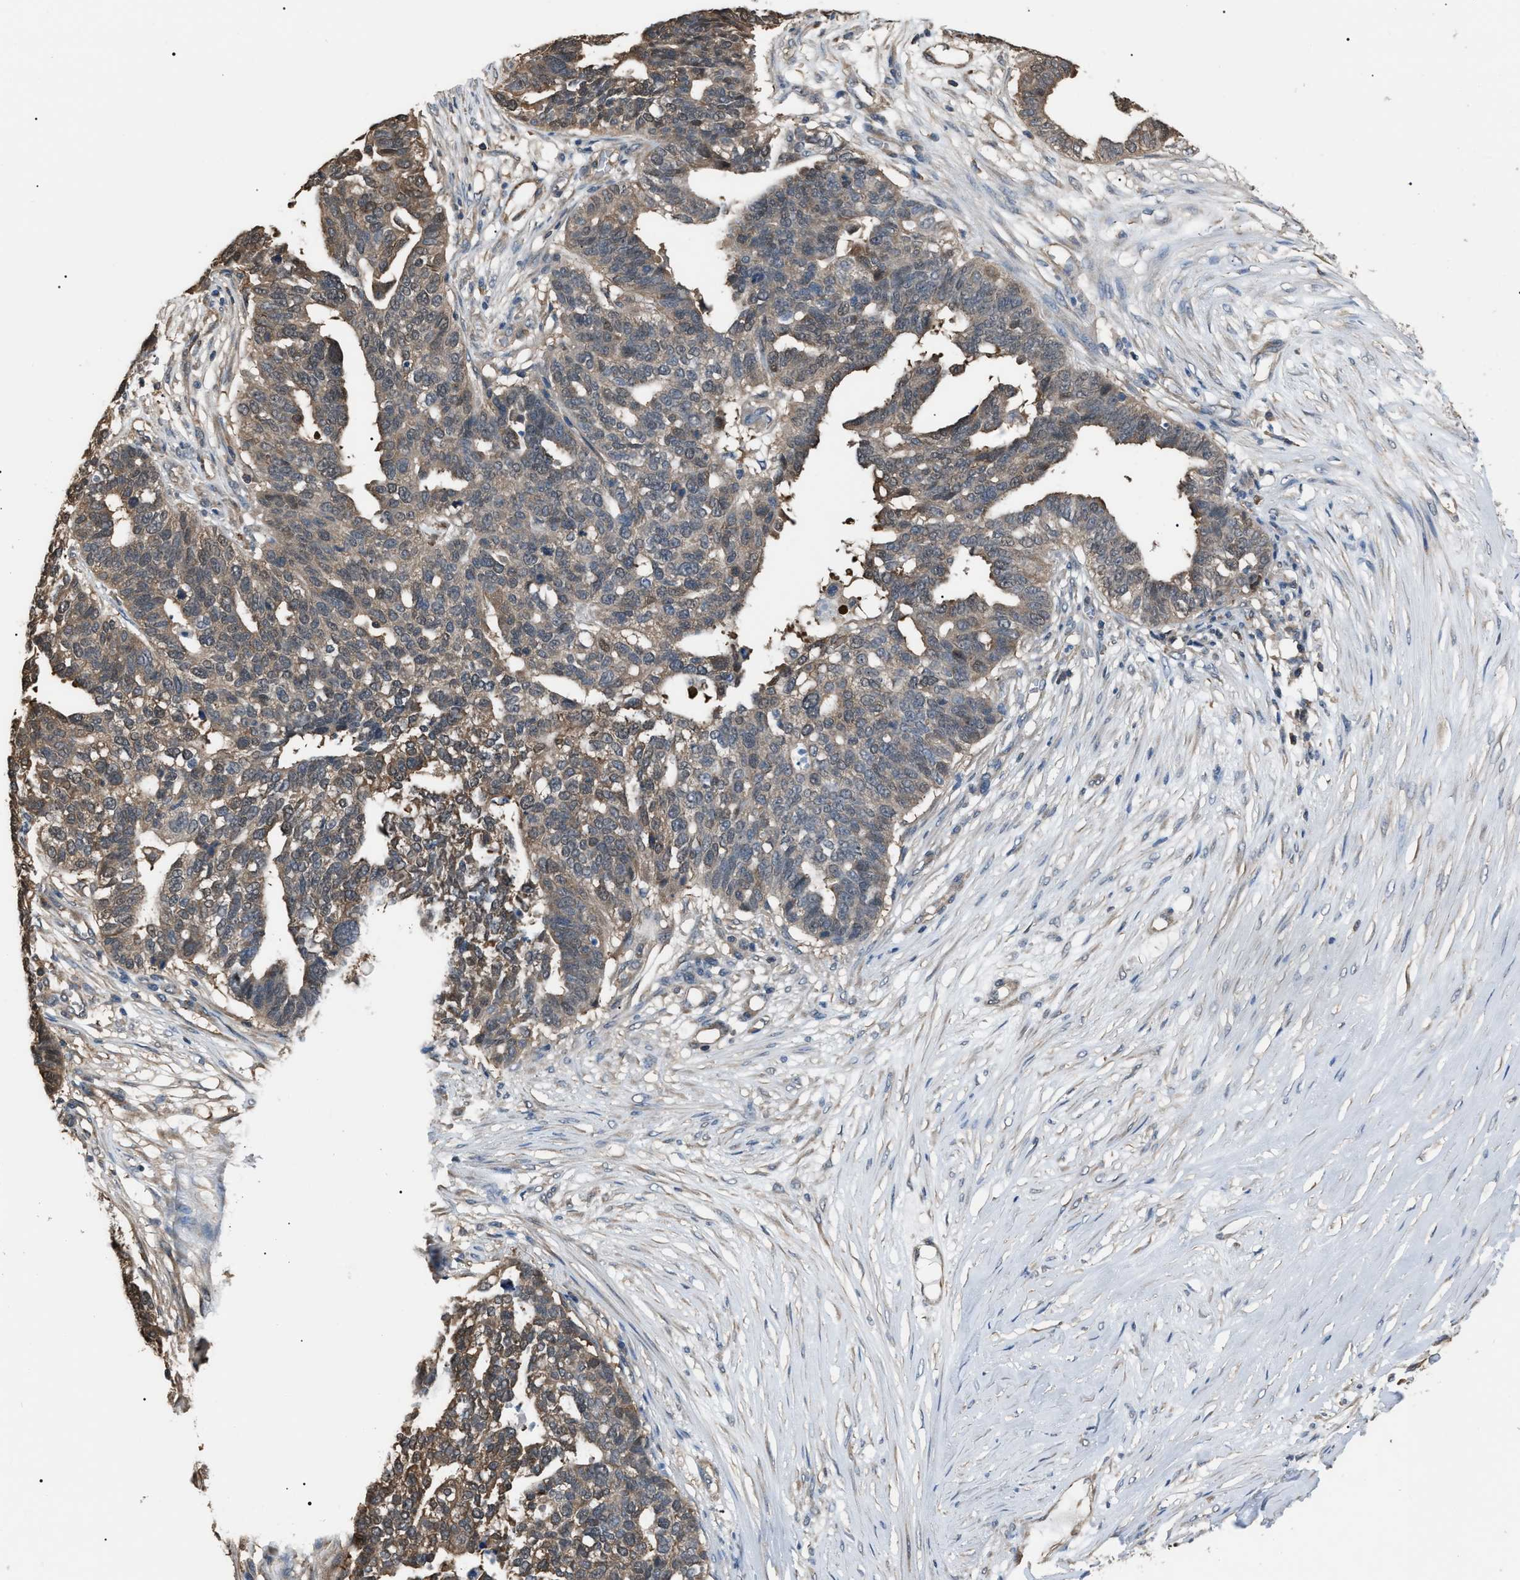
{"staining": {"intensity": "weak", "quantity": "25%-75%", "location": "cytoplasmic/membranous"}, "tissue": "ovarian cancer", "cell_type": "Tumor cells", "image_type": "cancer", "snomed": [{"axis": "morphology", "description": "Cystadenocarcinoma, serous, NOS"}, {"axis": "topography", "description": "Ovary"}], "caption": "This is an image of IHC staining of ovarian cancer, which shows weak positivity in the cytoplasmic/membranous of tumor cells.", "gene": "PDCD5", "patient": {"sex": "female", "age": 59}}